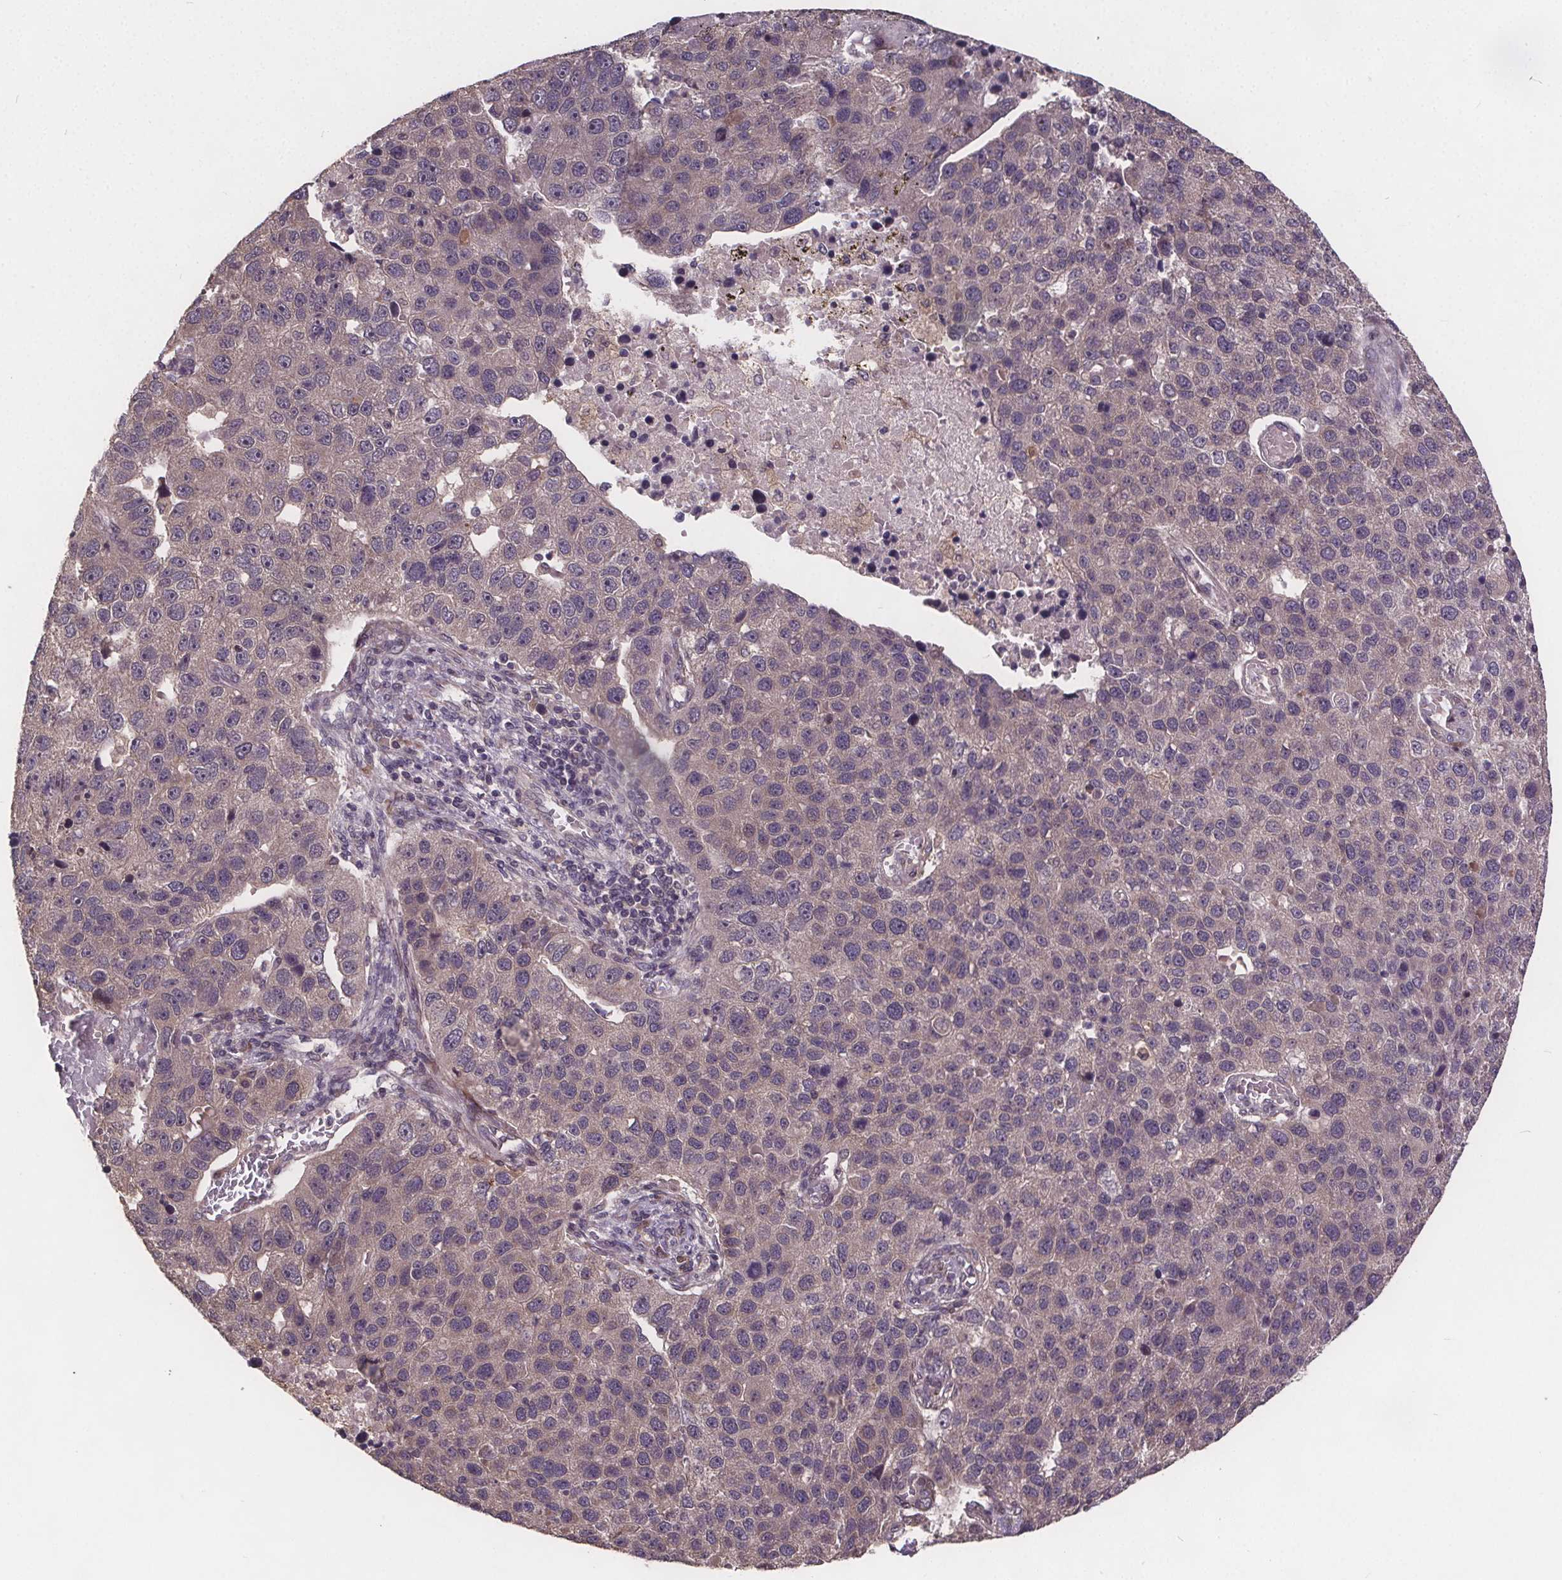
{"staining": {"intensity": "moderate", "quantity": "<25%", "location": "cytoplasmic/membranous"}, "tissue": "pancreatic cancer", "cell_type": "Tumor cells", "image_type": "cancer", "snomed": [{"axis": "morphology", "description": "Adenocarcinoma, NOS"}, {"axis": "topography", "description": "Pancreas"}], "caption": "DAB immunohistochemical staining of human pancreatic cancer (adenocarcinoma) demonstrates moderate cytoplasmic/membranous protein expression in approximately <25% of tumor cells. (Stains: DAB in brown, nuclei in blue, Microscopy: brightfield microscopy at high magnification).", "gene": "USP9X", "patient": {"sex": "female", "age": 61}}